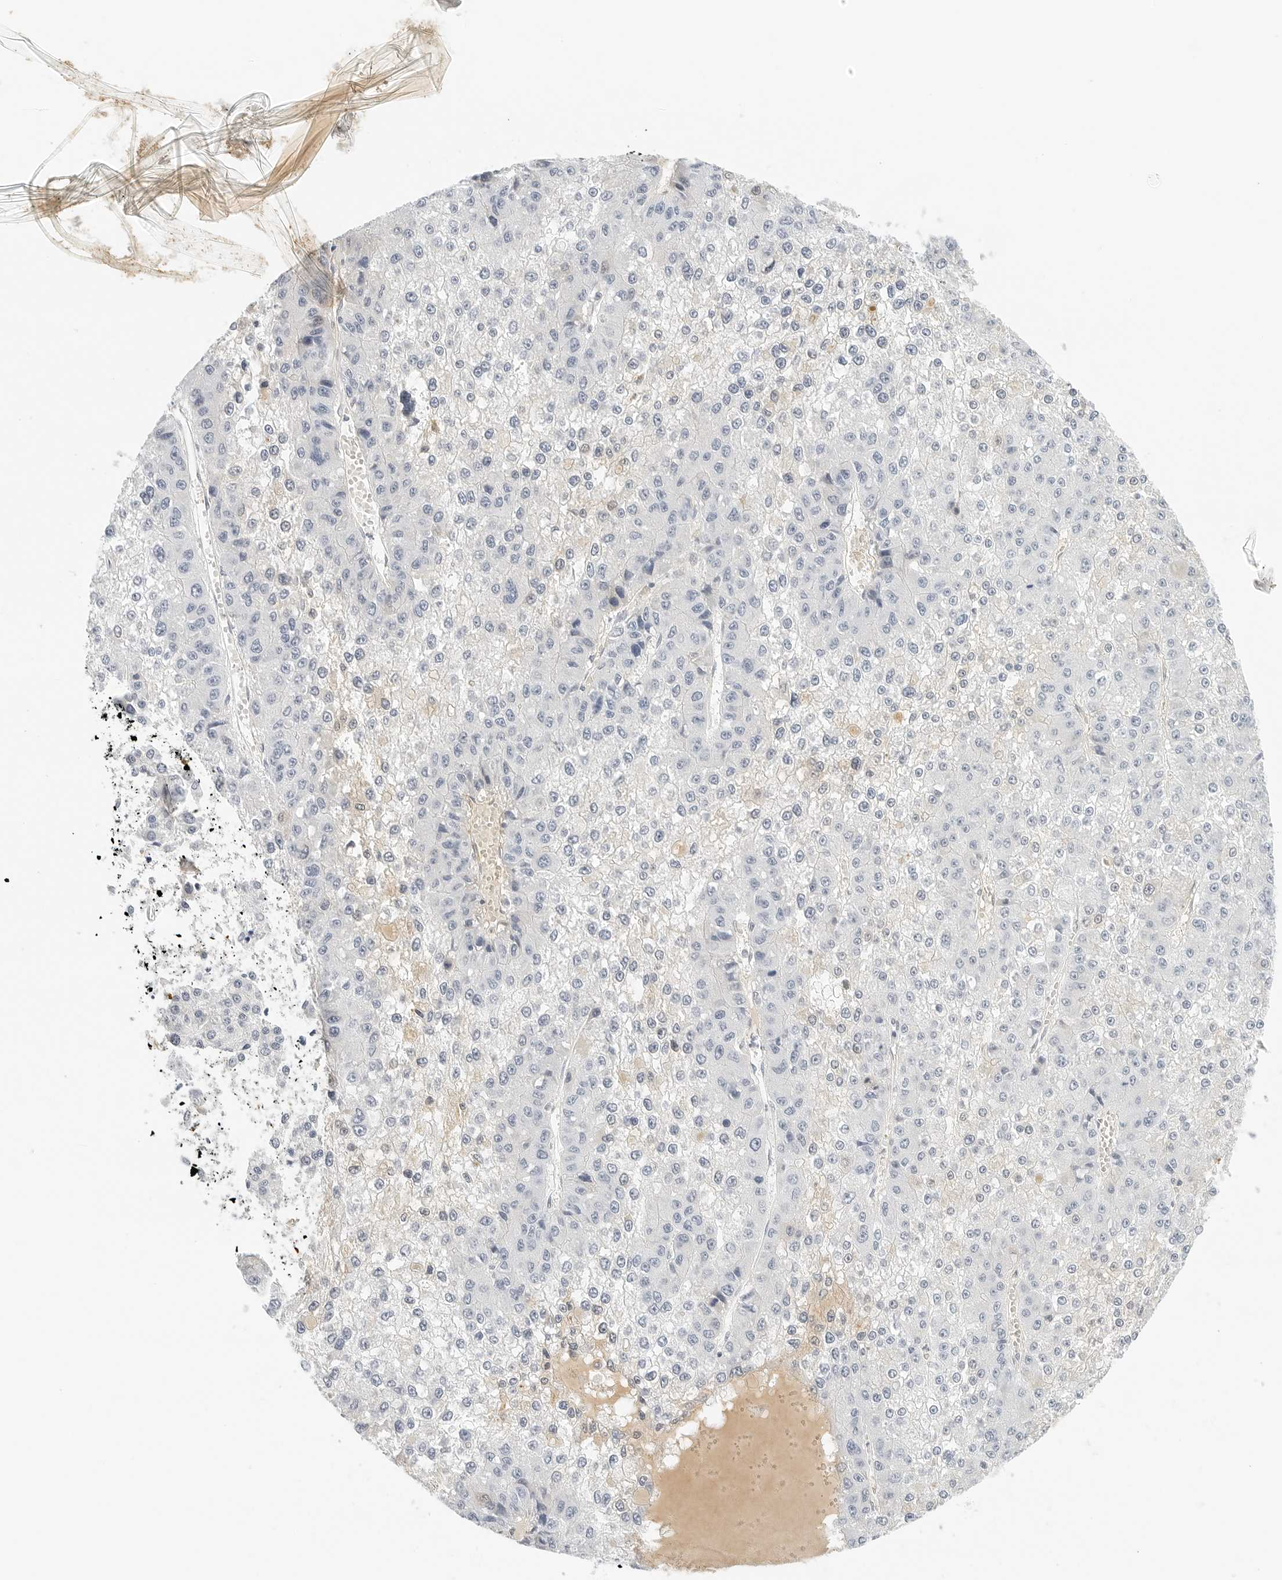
{"staining": {"intensity": "negative", "quantity": "none", "location": "none"}, "tissue": "liver cancer", "cell_type": "Tumor cells", "image_type": "cancer", "snomed": [{"axis": "morphology", "description": "Carcinoma, Hepatocellular, NOS"}, {"axis": "topography", "description": "Liver"}], "caption": "Immunohistochemical staining of human liver cancer (hepatocellular carcinoma) displays no significant staining in tumor cells.", "gene": "PKDCC", "patient": {"sex": "female", "age": 73}}